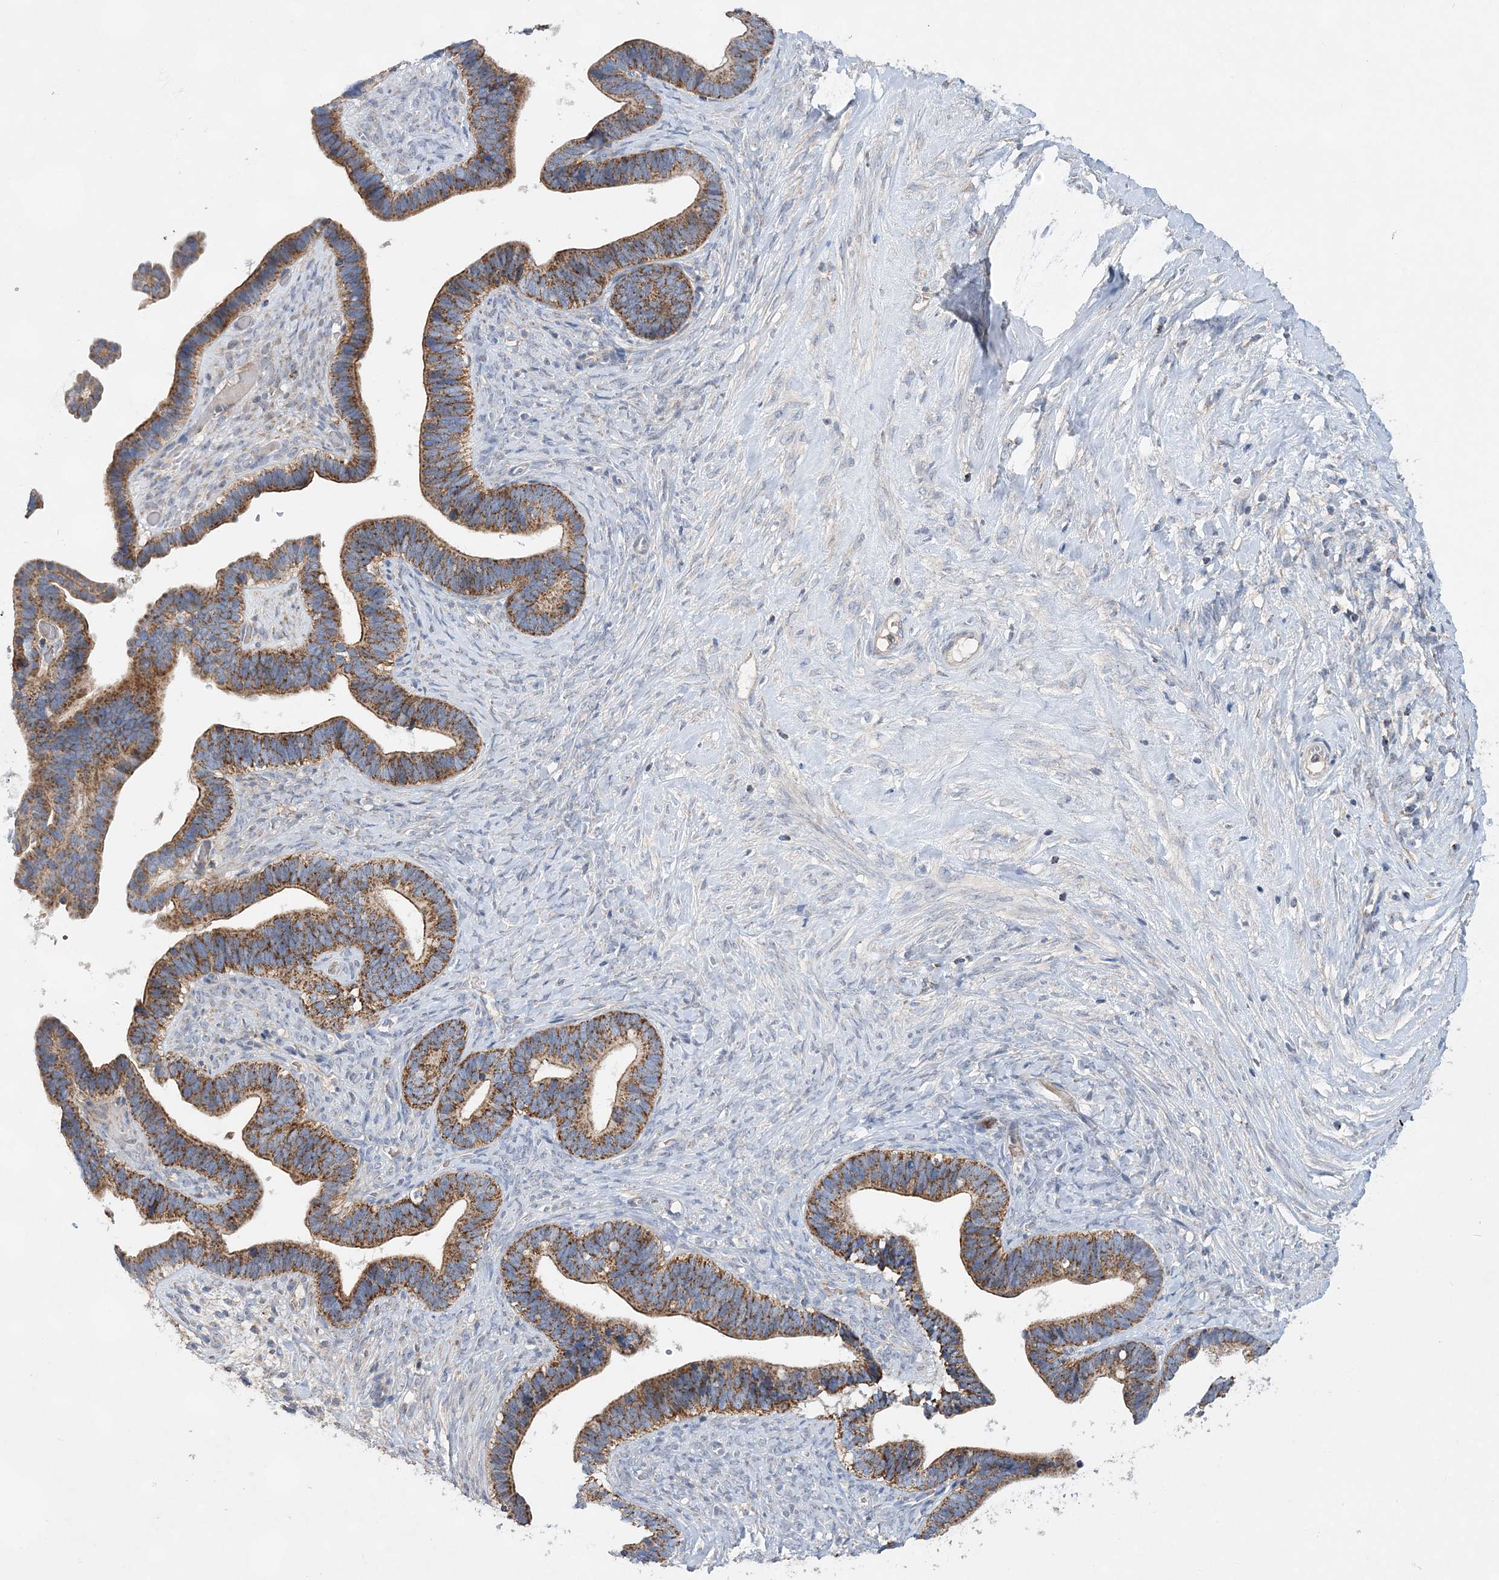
{"staining": {"intensity": "moderate", "quantity": ">75%", "location": "cytoplasmic/membranous"}, "tissue": "ovarian cancer", "cell_type": "Tumor cells", "image_type": "cancer", "snomed": [{"axis": "morphology", "description": "Cystadenocarcinoma, serous, NOS"}, {"axis": "topography", "description": "Ovary"}], "caption": "Immunohistochemical staining of ovarian cancer displays medium levels of moderate cytoplasmic/membranous positivity in approximately >75% of tumor cells.", "gene": "TRAPPC13", "patient": {"sex": "female", "age": 56}}